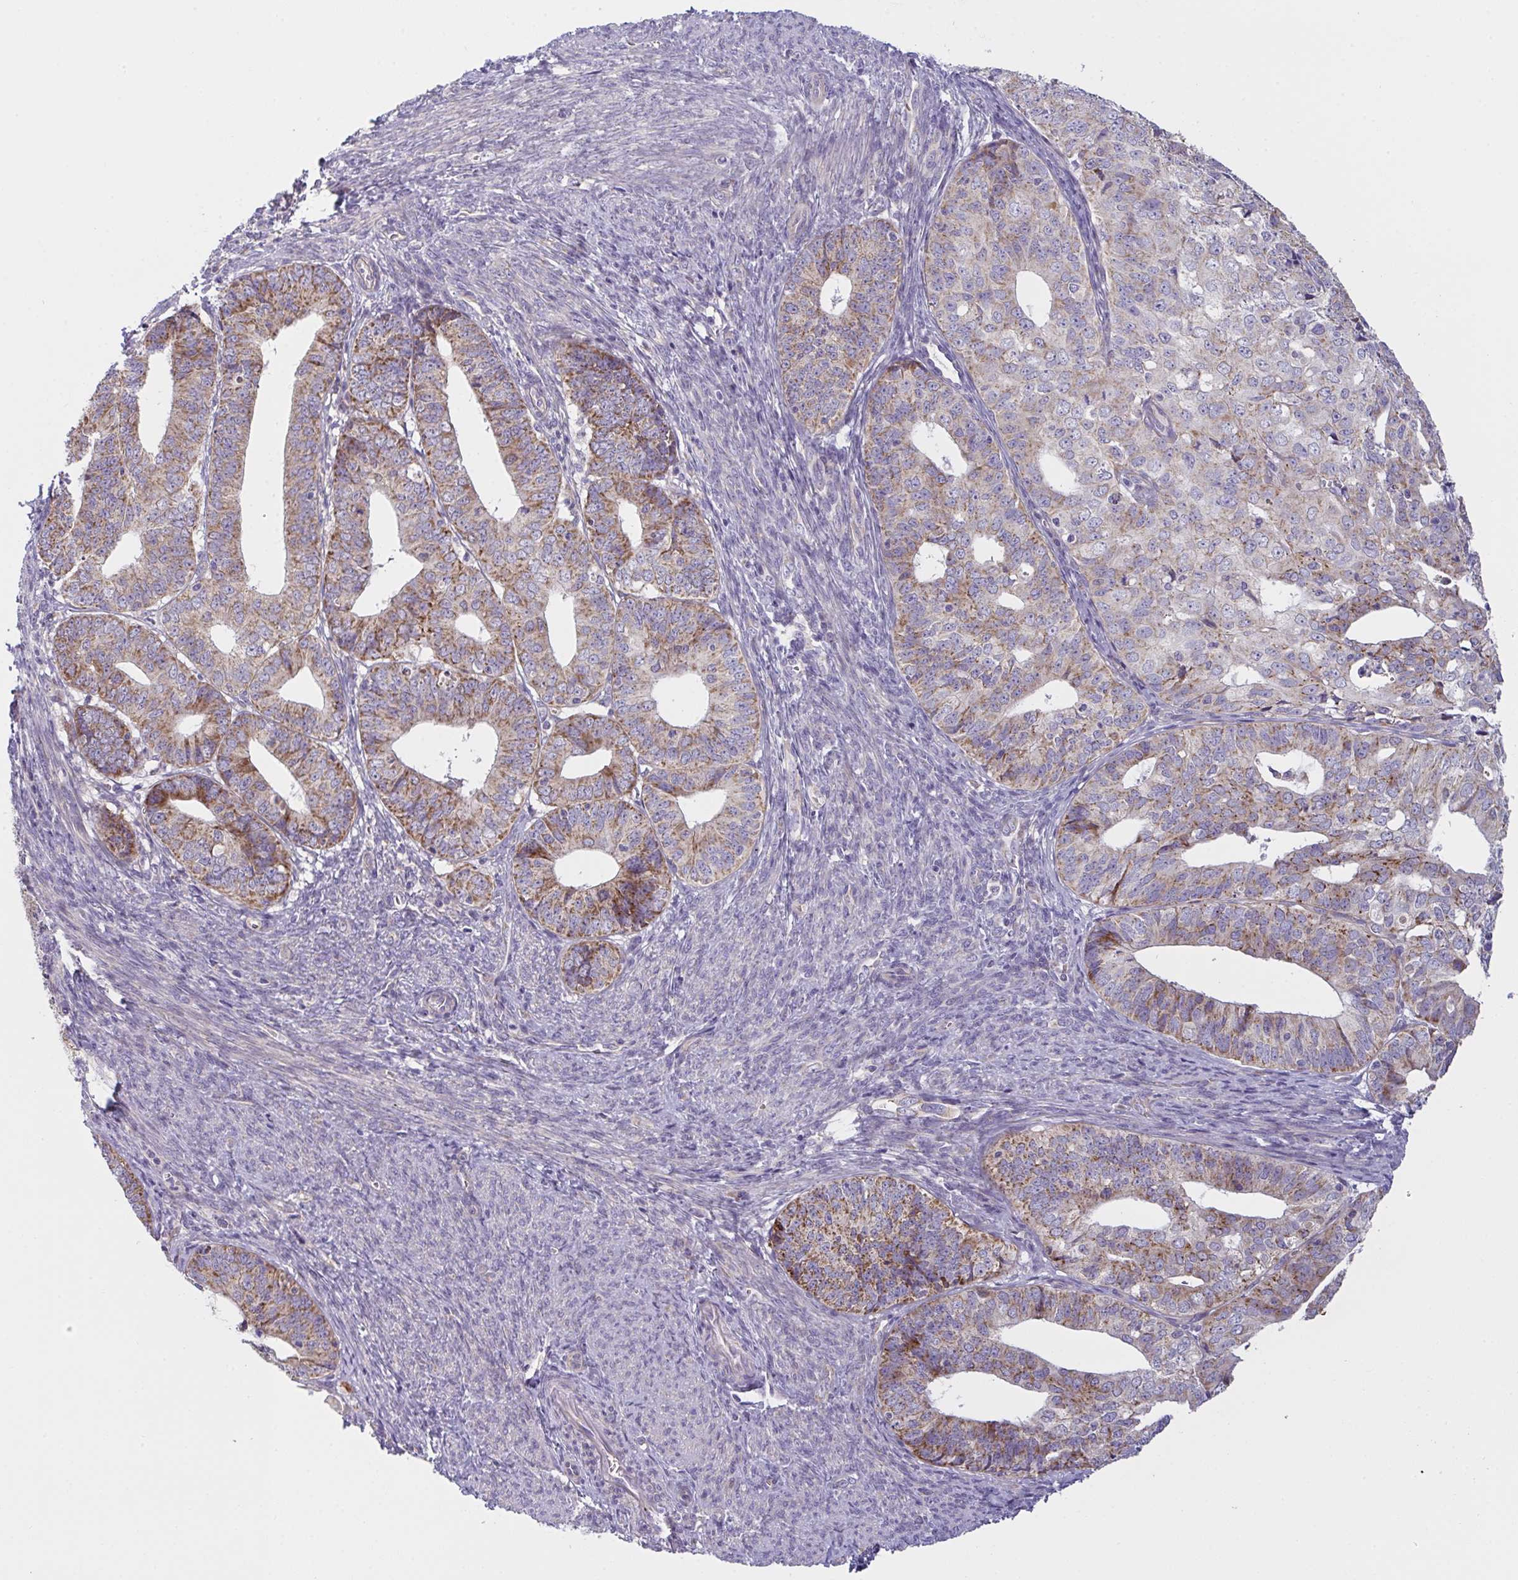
{"staining": {"intensity": "moderate", "quantity": ">75%", "location": "cytoplasmic/membranous"}, "tissue": "endometrial cancer", "cell_type": "Tumor cells", "image_type": "cancer", "snomed": [{"axis": "morphology", "description": "Adenocarcinoma, NOS"}, {"axis": "topography", "description": "Endometrium"}], "caption": "Immunohistochemistry micrograph of neoplastic tissue: endometrial cancer stained using immunohistochemistry exhibits medium levels of moderate protein expression localized specifically in the cytoplasmic/membranous of tumor cells, appearing as a cytoplasmic/membranous brown color.", "gene": "MRPS2", "patient": {"sex": "female", "age": 56}}